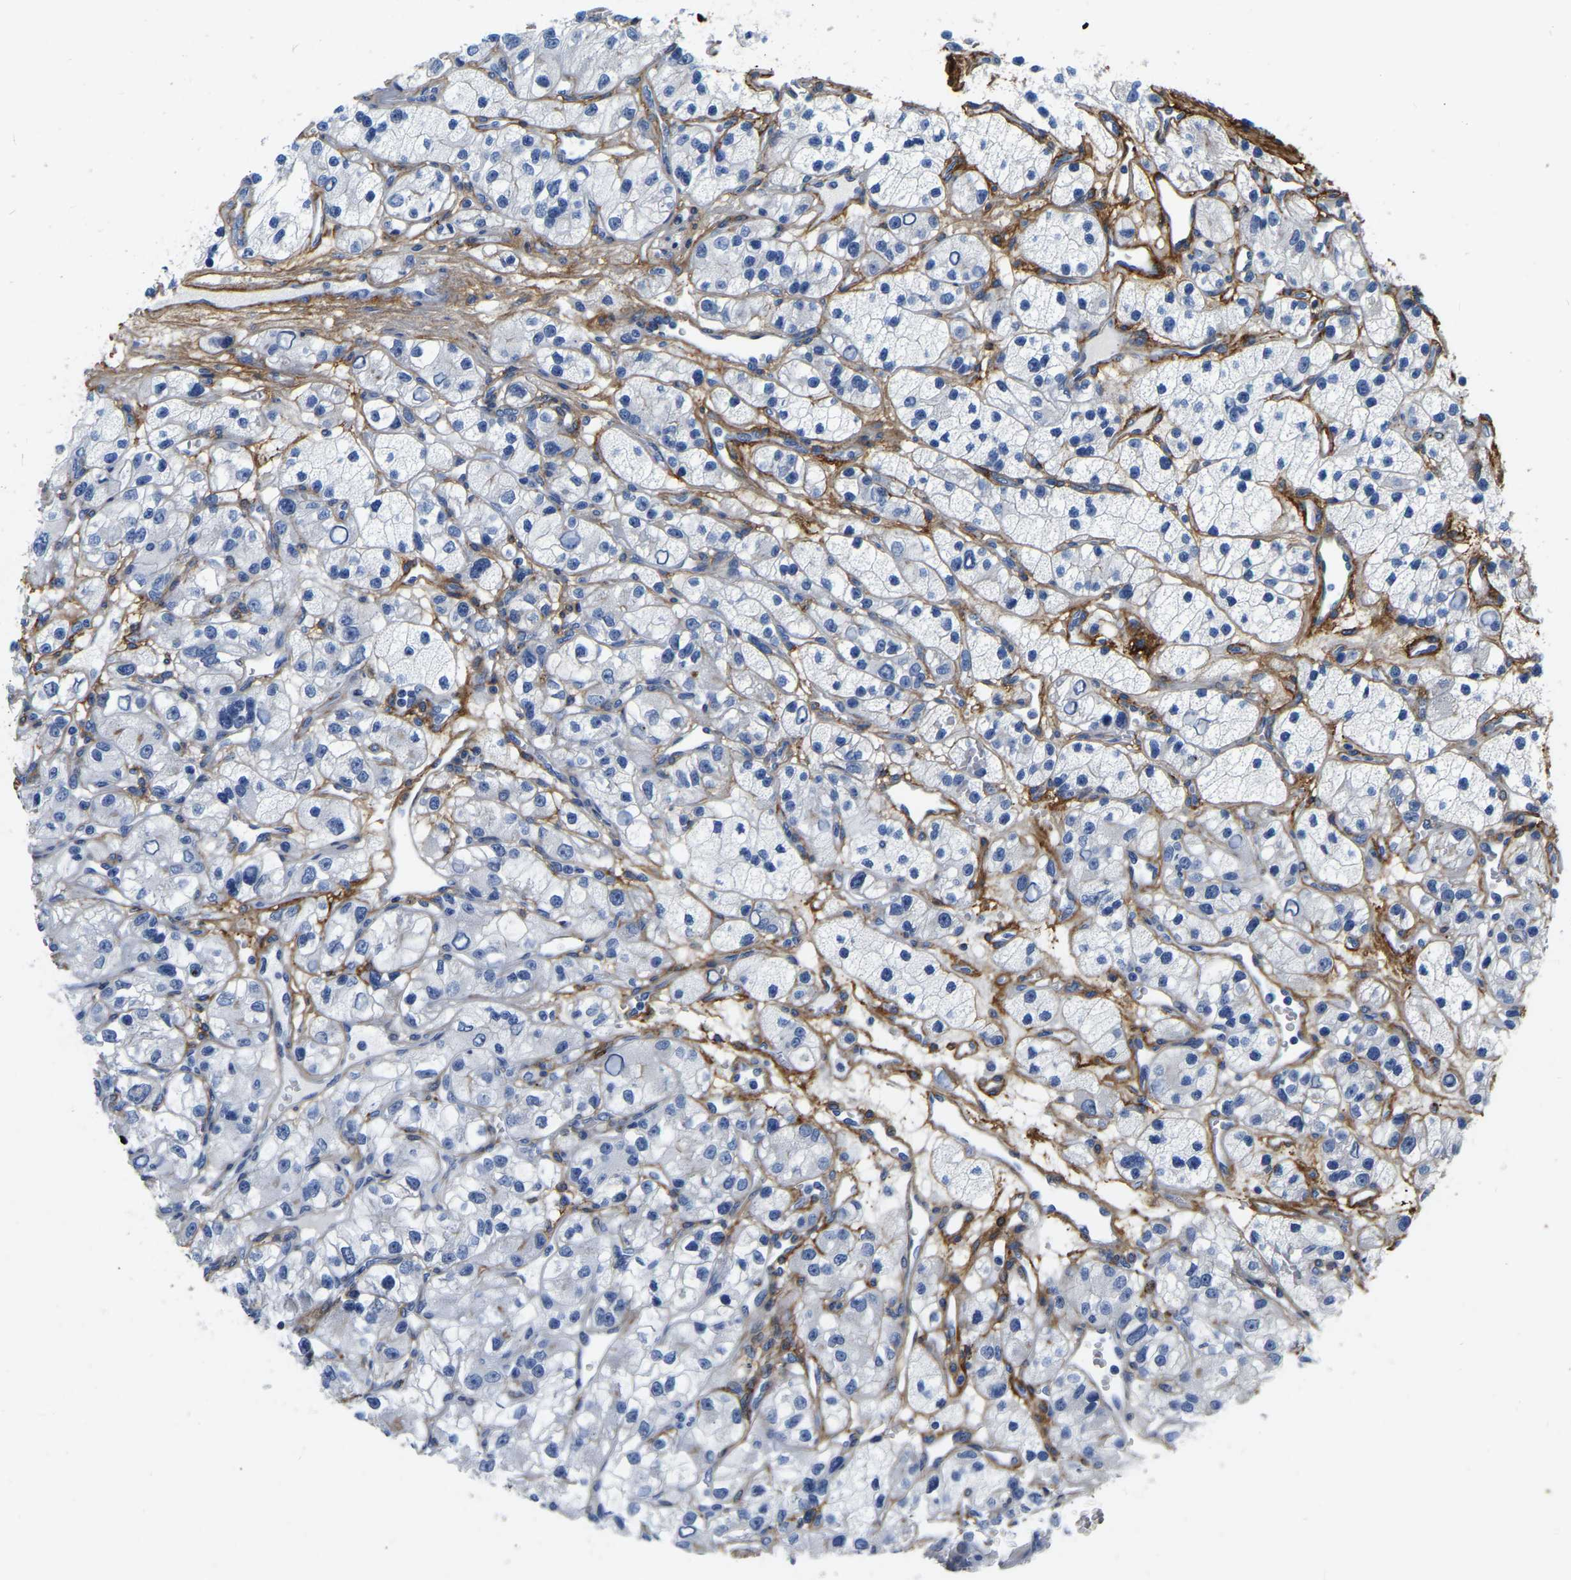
{"staining": {"intensity": "negative", "quantity": "none", "location": "none"}, "tissue": "renal cancer", "cell_type": "Tumor cells", "image_type": "cancer", "snomed": [{"axis": "morphology", "description": "Adenocarcinoma, NOS"}, {"axis": "topography", "description": "Kidney"}], "caption": "Immunohistochemistry (IHC) of human renal adenocarcinoma shows no expression in tumor cells. (DAB immunohistochemistry visualized using brightfield microscopy, high magnification).", "gene": "COL6A1", "patient": {"sex": "female", "age": 57}}